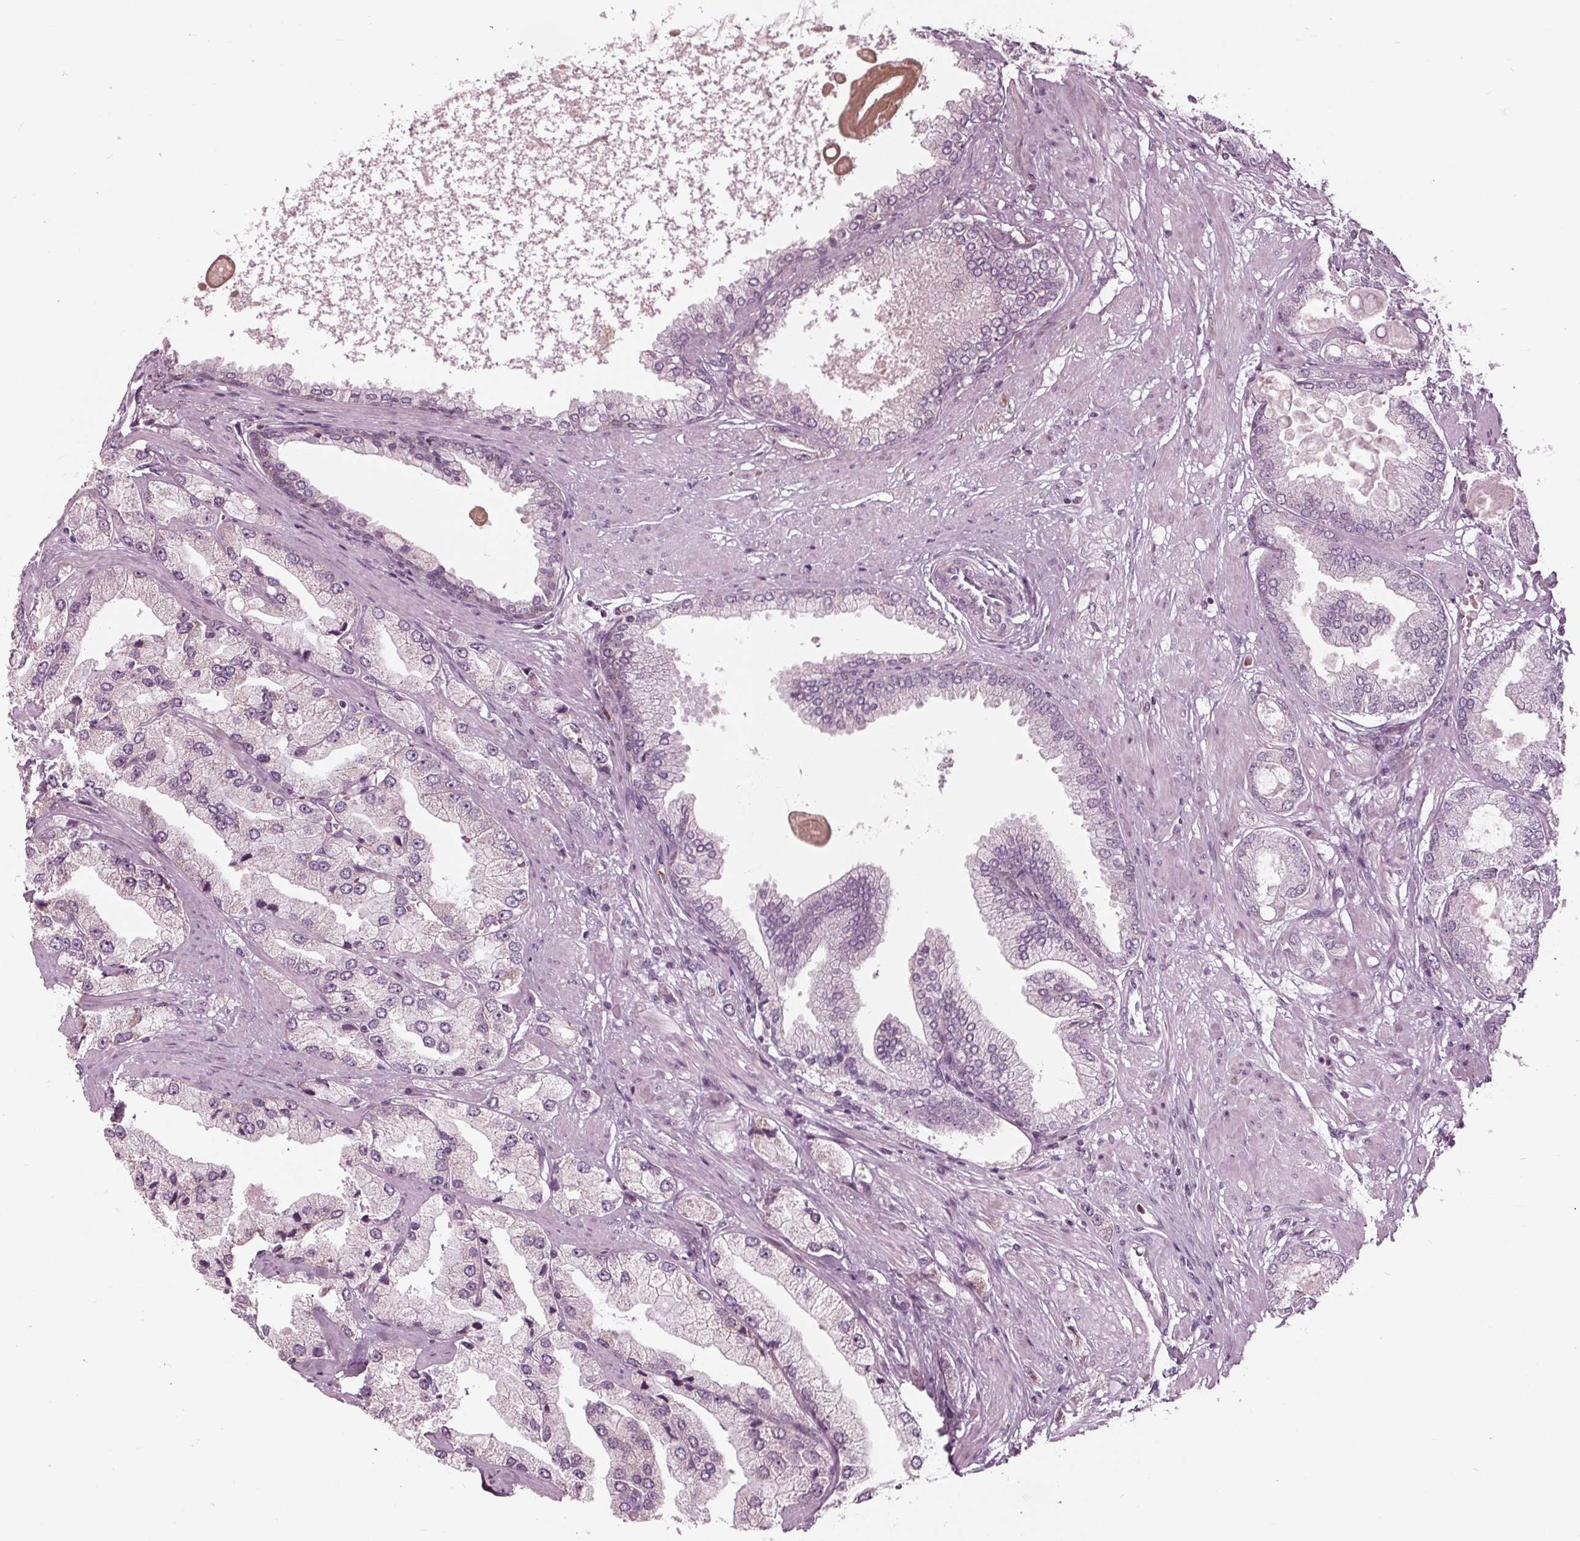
{"staining": {"intensity": "negative", "quantity": "none", "location": "none"}, "tissue": "prostate cancer", "cell_type": "Tumor cells", "image_type": "cancer", "snomed": [{"axis": "morphology", "description": "Adenocarcinoma, High grade"}, {"axis": "topography", "description": "Prostate"}], "caption": "This is an immunohistochemistry histopathology image of human high-grade adenocarcinoma (prostate). There is no staining in tumor cells.", "gene": "CLN6", "patient": {"sex": "male", "age": 68}}